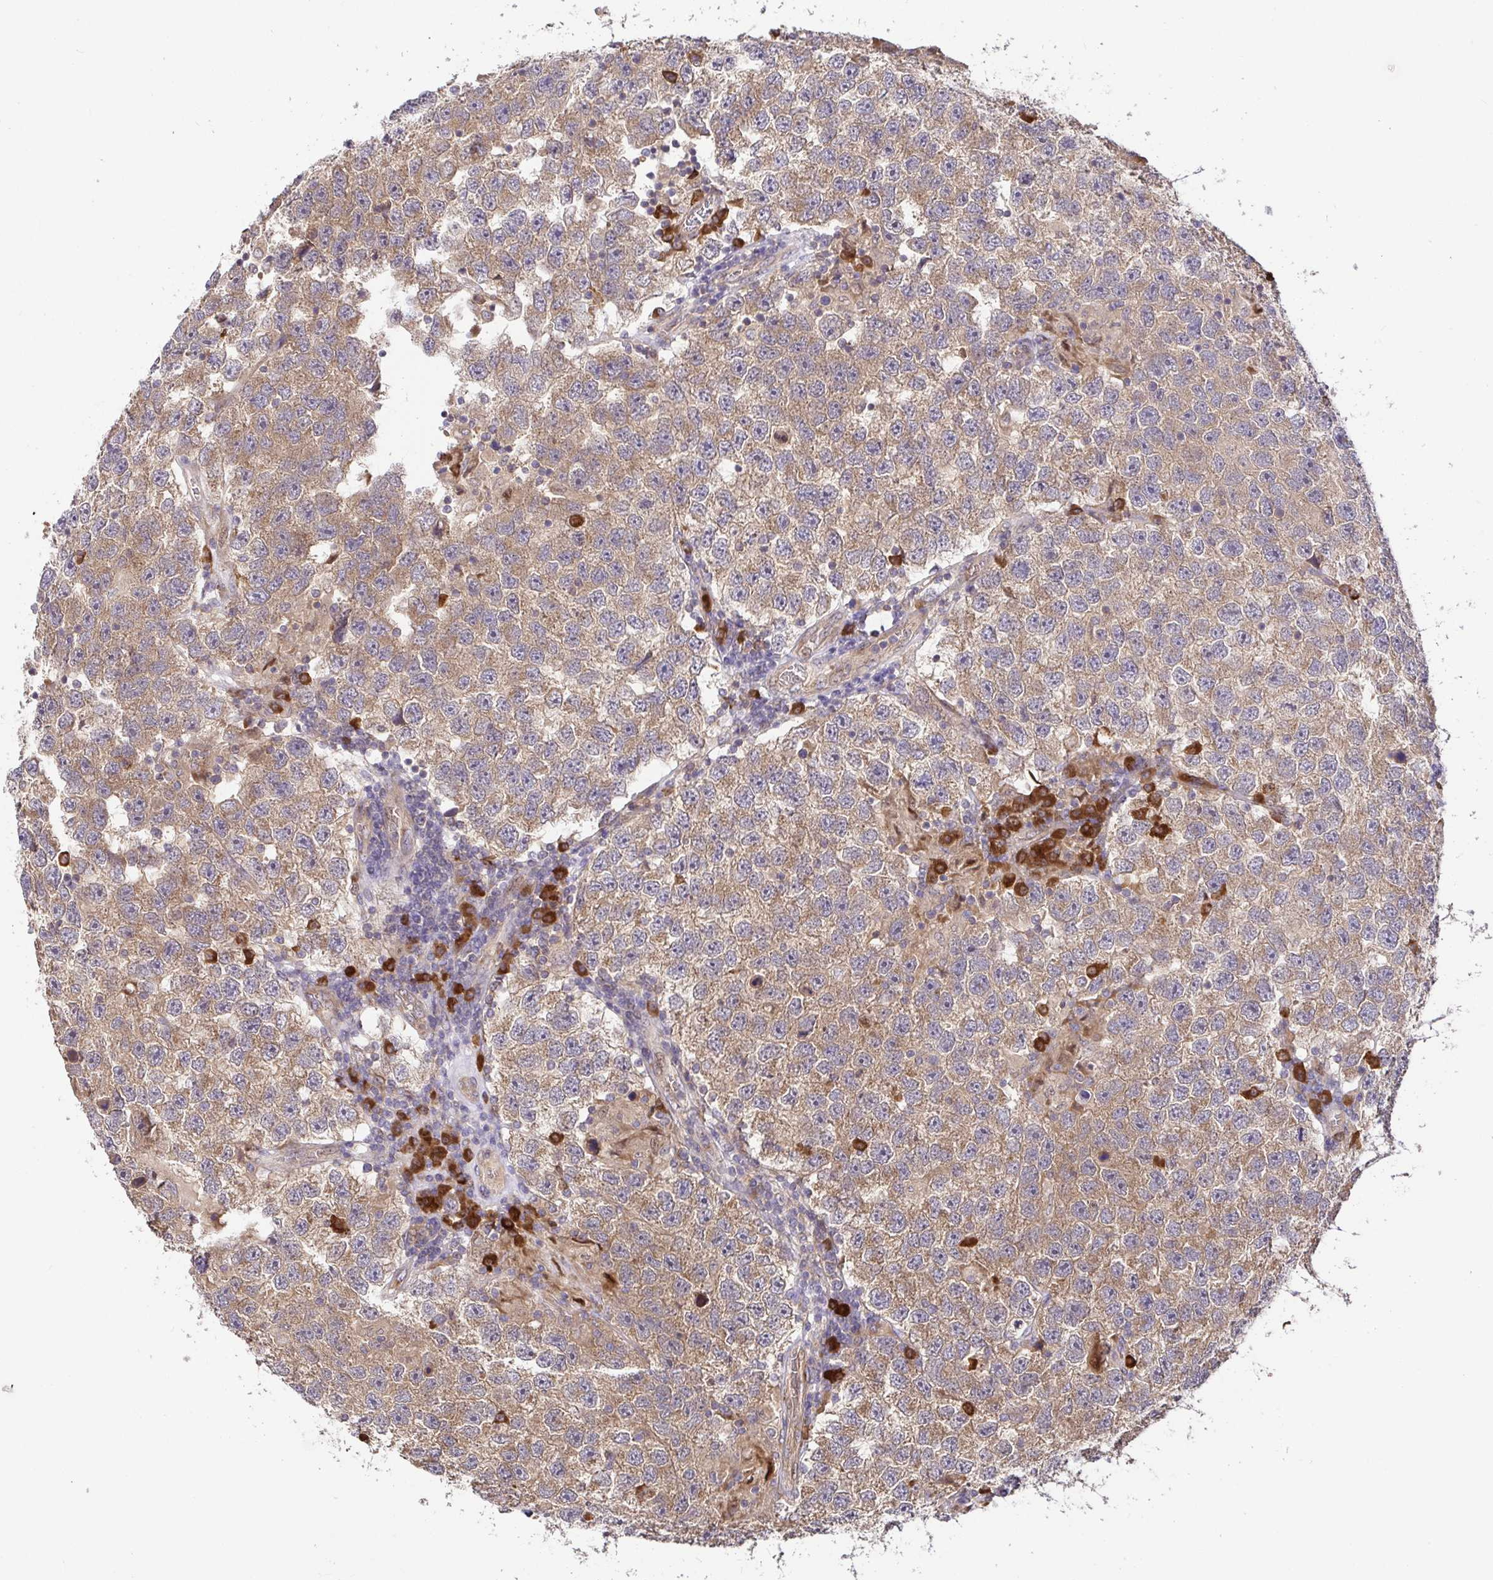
{"staining": {"intensity": "moderate", "quantity": ">75%", "location": "cytoplasmic/membranous"}, "tissue": "testis cancer", "cell_type": "Tumor cells", "image_type": "cancer", "snomed": [{"axis": "morphology", "description": "Seminoma, NOS"}, {"axis": "topography", "description": "Testis"}], "caption": "Moderate cytoplasmic/membranous staining for a protein is identified in about >75% of tumor cells of testis cancer (seminoma) using immunohistochemistry.", "gene": "ELP1", "patient": {"sex": "male", "age": 26}}